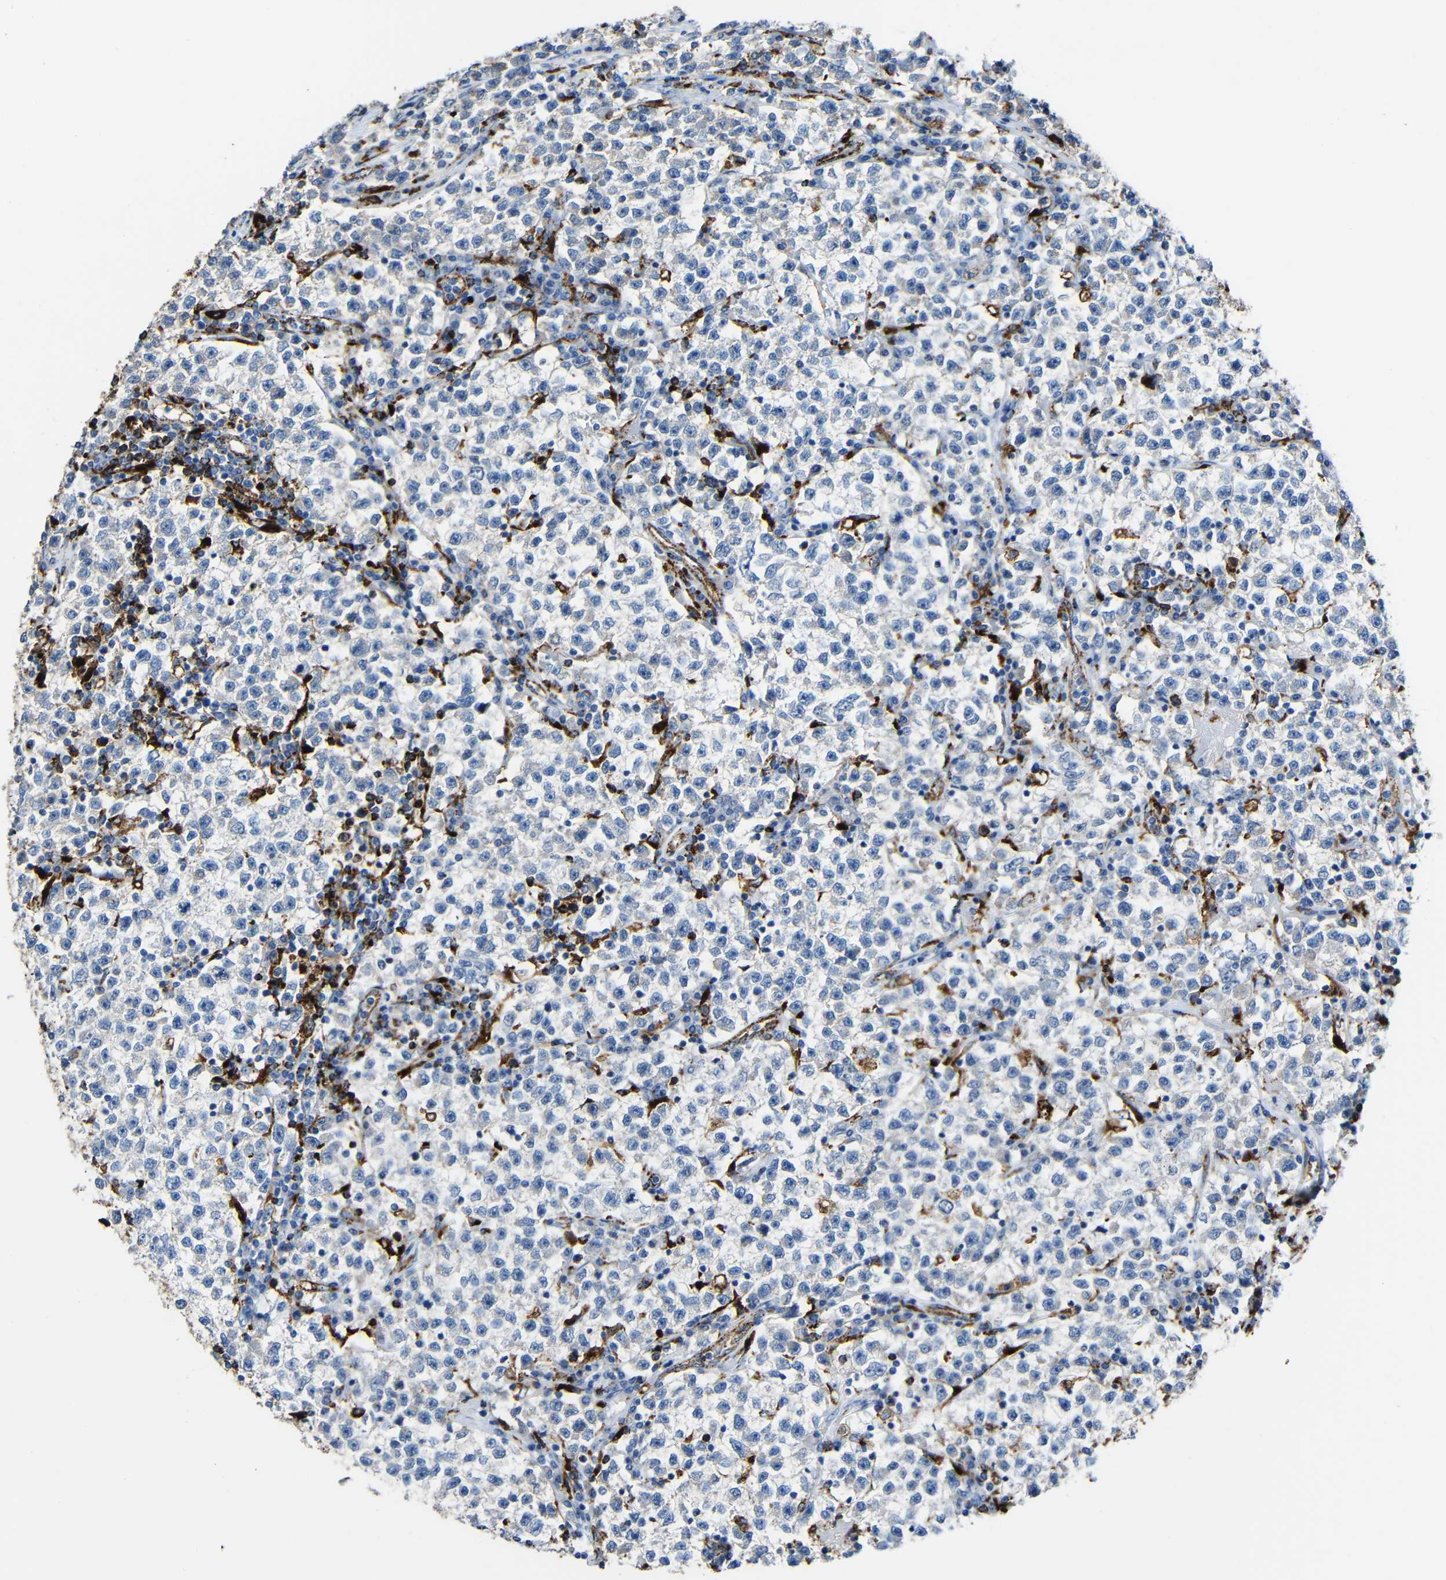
{"staining": {"intensity": "negative", "quantity": "none", "location": "none"}, "tissue": "testis cancer", "cell_type": "Tumor cells", "image_type": "cancer", "snomed": [{"axis": "morphology", "description": "Seminoma, NOS"}, {"axis": "topography", "description": "Testis"}], "caption": "Histopathology image shows no protein expression in tumor cells of testis seminoma tissue.", "gene": "HLA-DMA", "patient": {"sex": "male", "age": 22}}